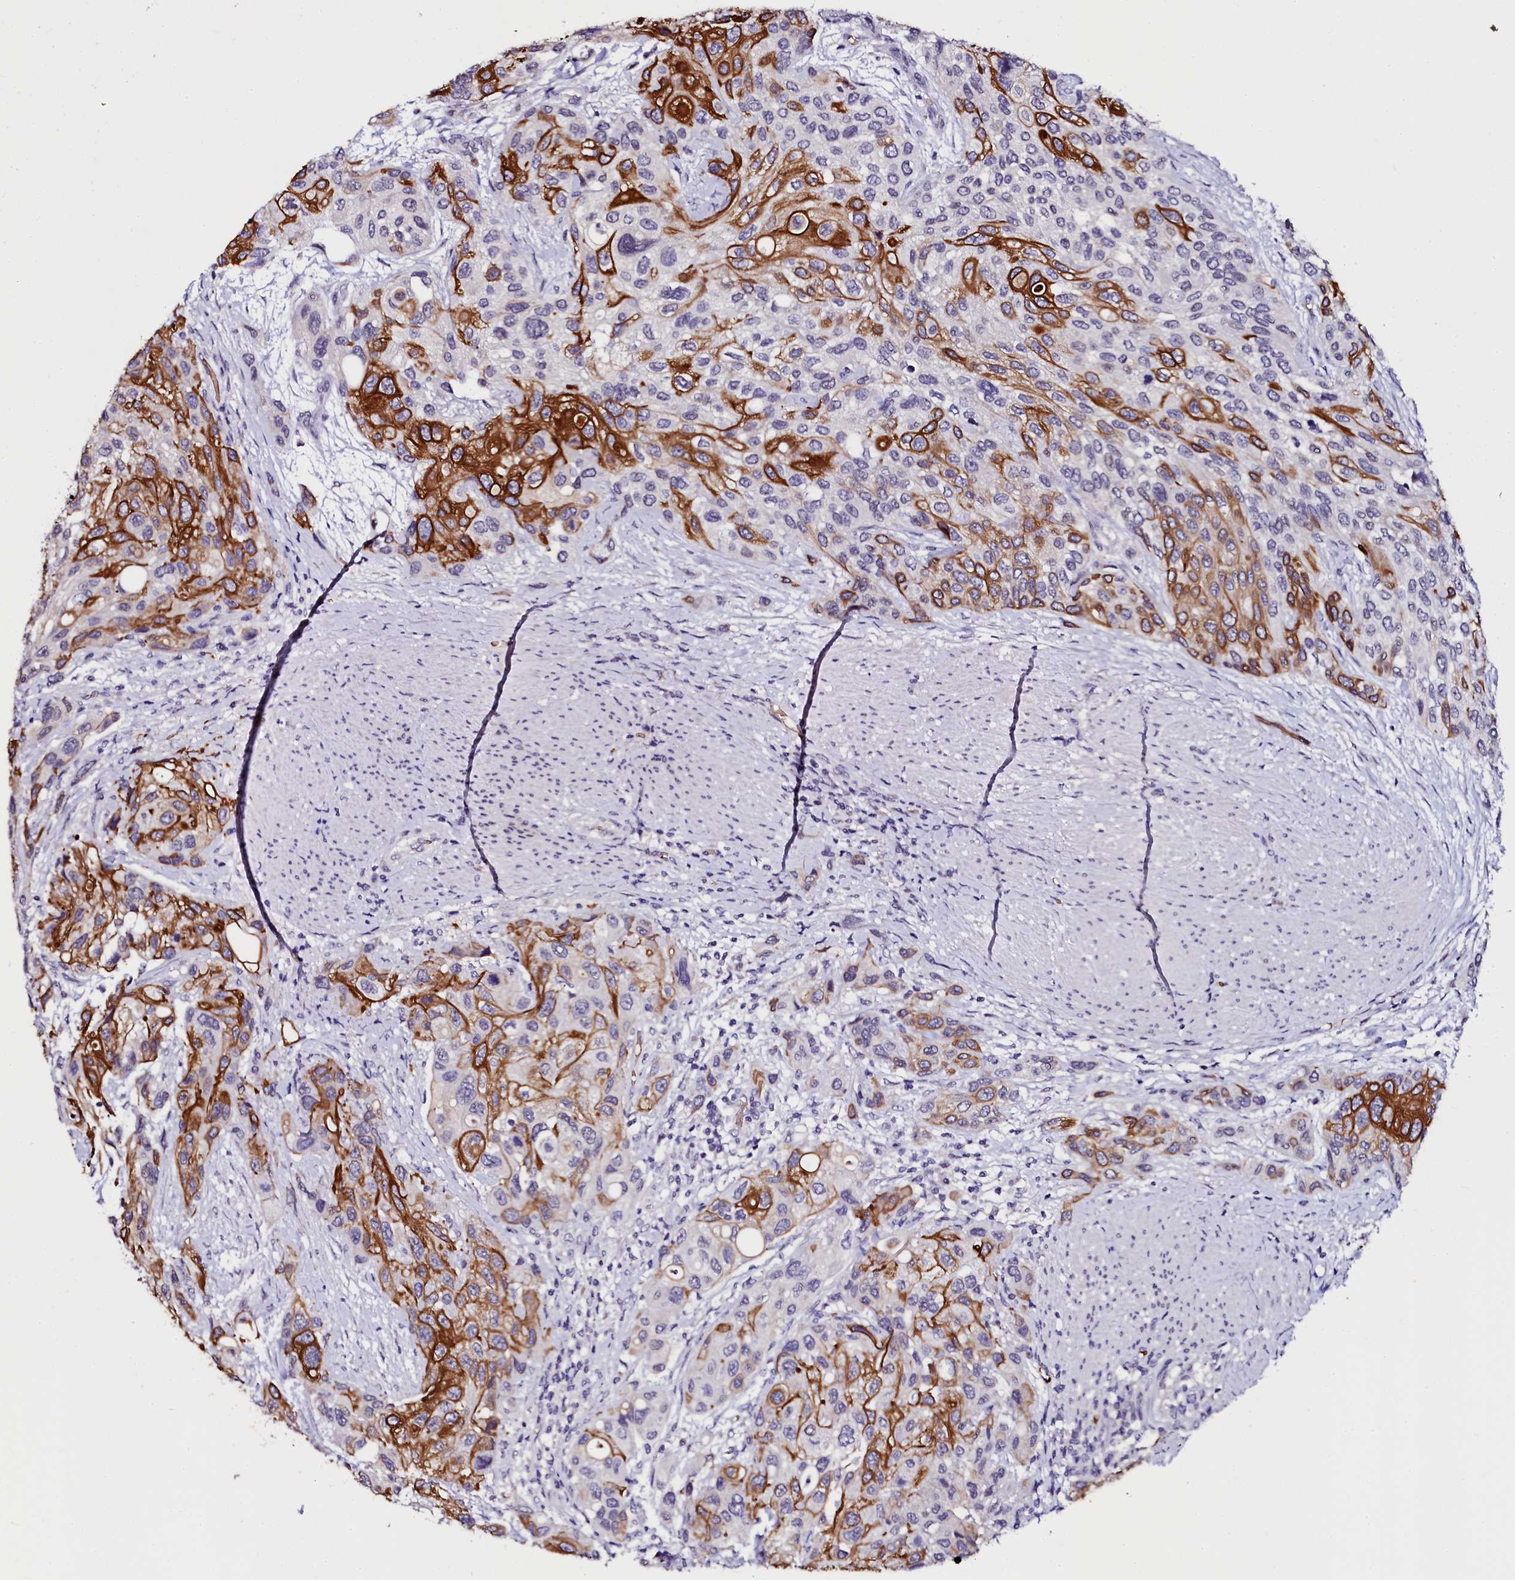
{"staining": {"intensity": "strong", "quantity": "25%-75%", "location": "cytoplasmic/membranous"}, "tissue": "urothelial cancer", "cell_type": "Tumor cells", "image_type": "cancer", "snomed": [{"axis": "morphology", "description": "Normal tissue, NOS"}, {"axis": "morphology", "description": "Urothelial carcinoma, High grade"}, {"axis": "topography", "description": "Vascular tissue"}, {"axis": "topography", "description": "Urinary bladder"}], "caption": "Immunohistochemical staining of urothelial carcinoma (high-grade) exhibits high levels of strong cytoplasmic/membranous protein staining in about 25%-75% of tumor cells. (Stains: DAB (3,3'-diaminobenzidine) in brown, nuclei in blue, Microscopy: brightfield microscopy at high magnification).", "gene": "CTDSPL2", "patient": {"sex": "female", "age": 56}}